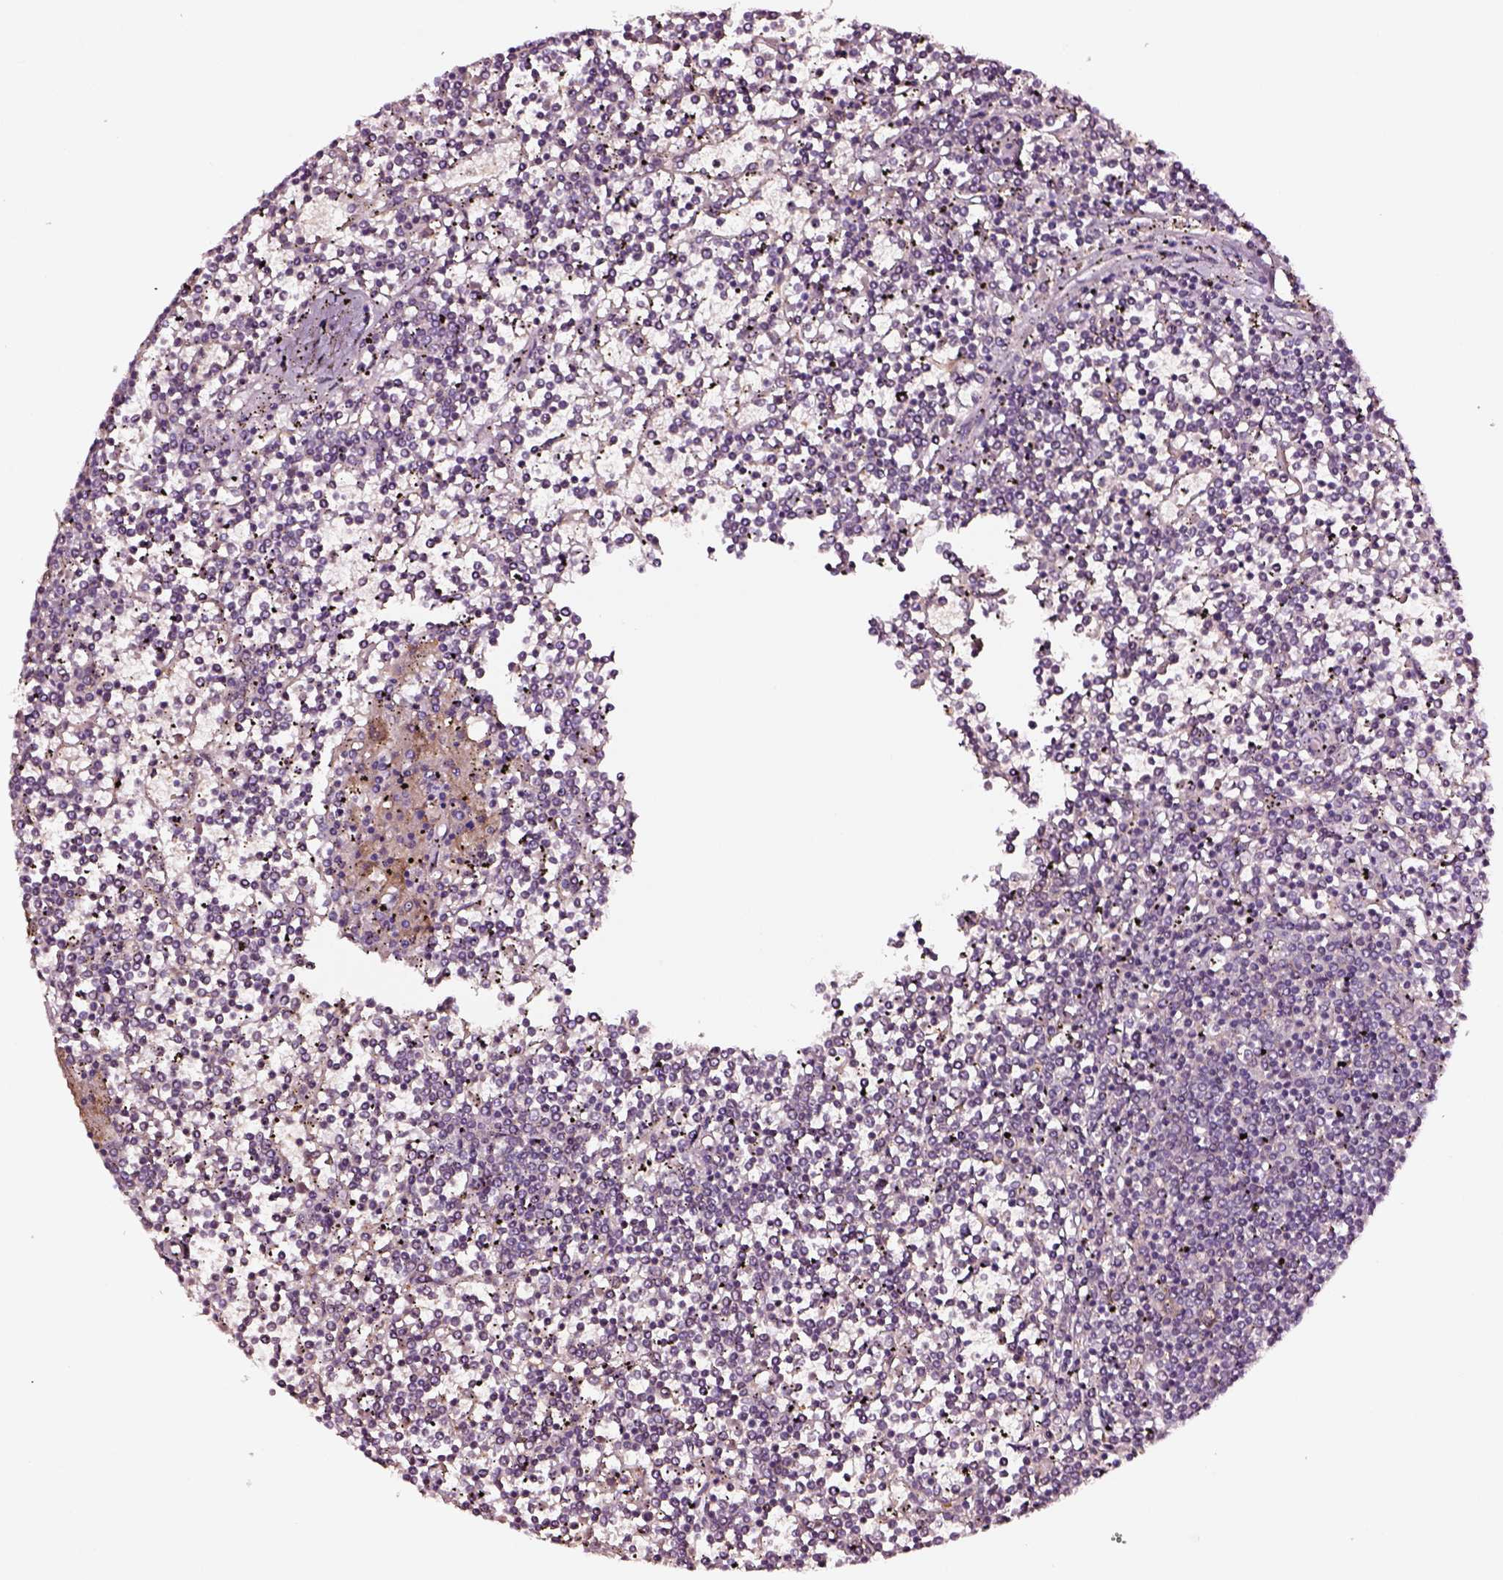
{"staining": {"intensity": "negative", "quantity": "none", "location": "none"}, "tissue": "lymphoma", "cell_type": "Tumor cells", "image_type": "cancer", "snomed": [{"axis": "morphology", "description": "Malignant lymphoma, non-Hodgkin's type, Low grade"}, {"axis": "topography", "description": "Spleen"}], "caption": "DAB (3,3'-diaminobenzidine) immunohistochemical staining of lymphoma reveals no significant expression in tumor cells.", "gene": "TF", "patient": {"sex": "female", "age": 19}}